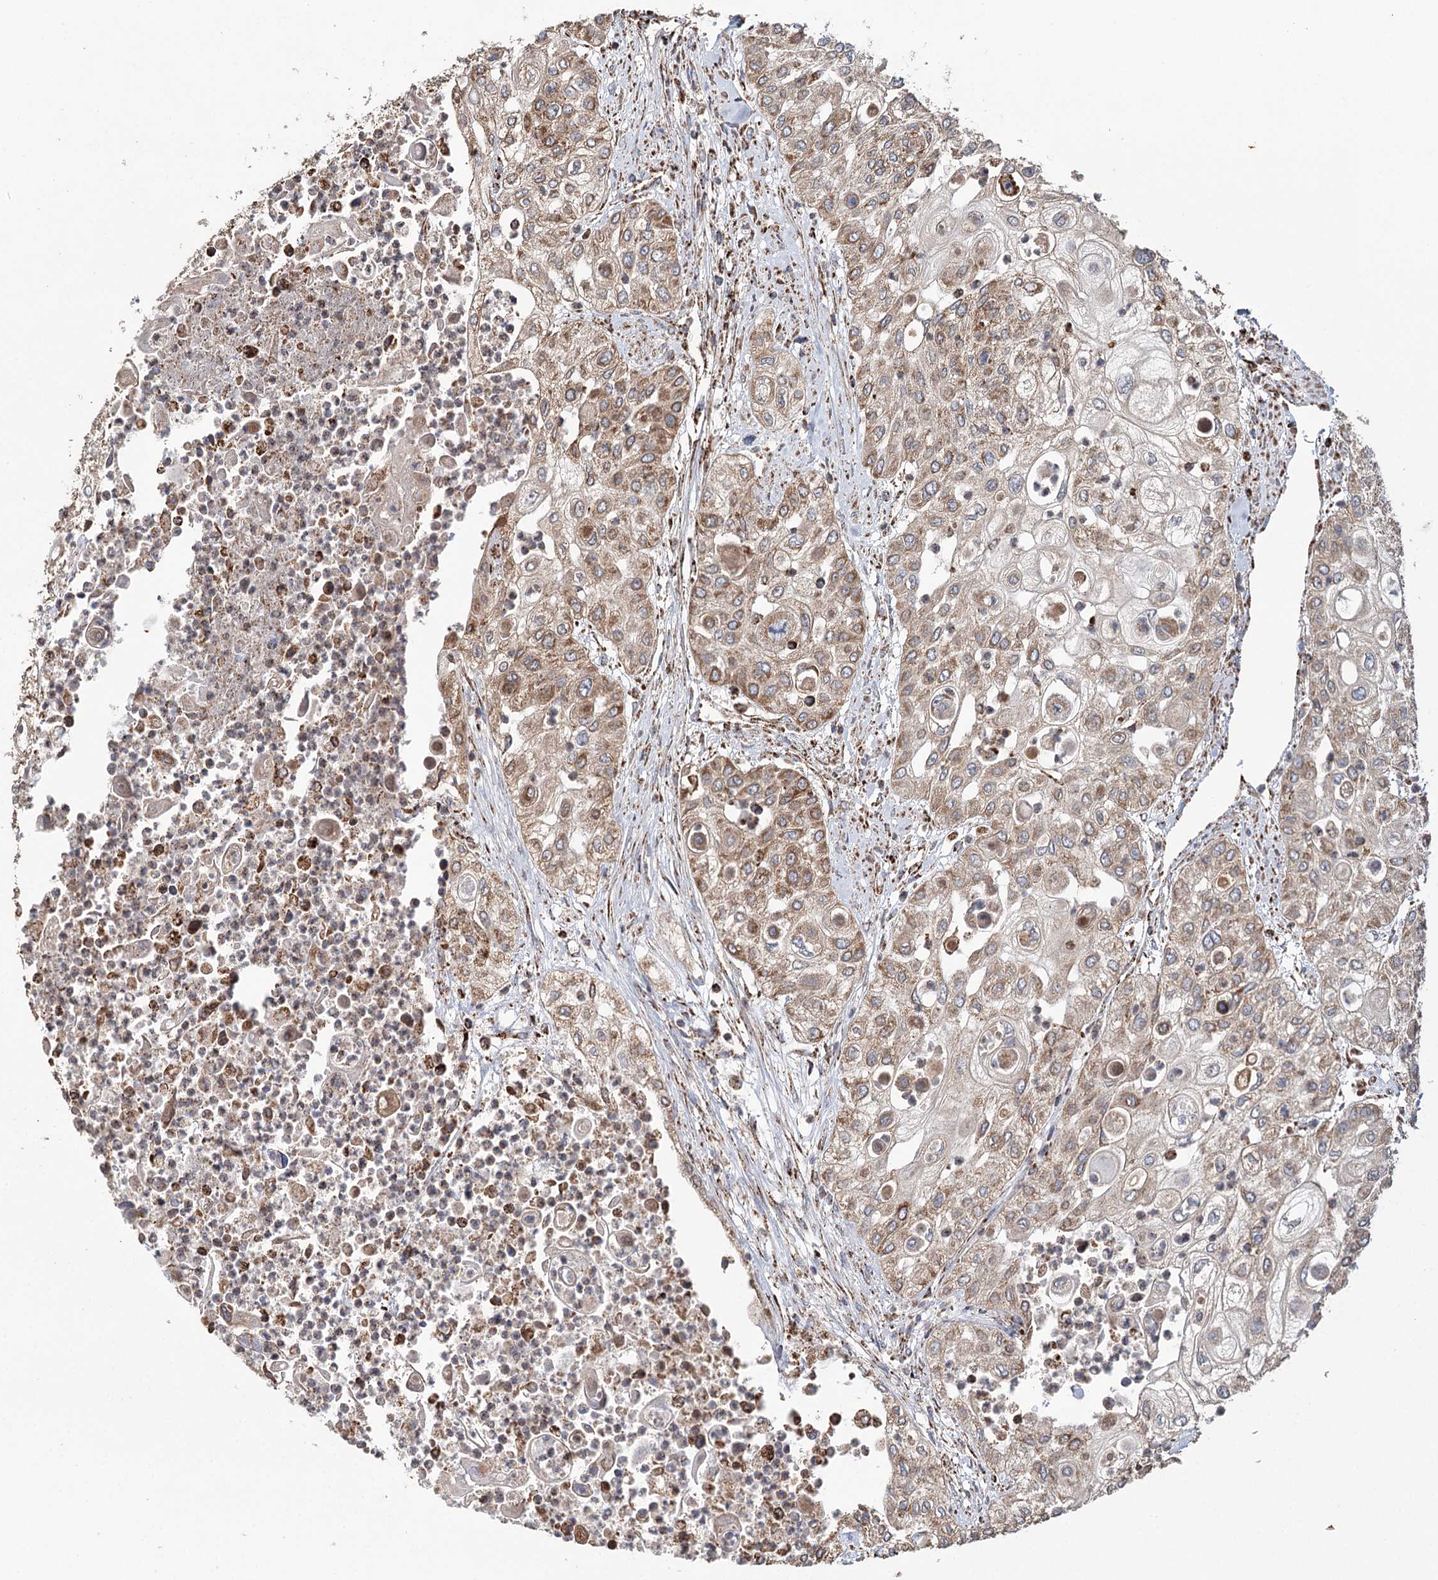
{"staining": {"intensity": "moderate", "quantity": ">75%", "location": "cytoplasmic/membranous"}, "tissue": "urothelial cancer", "cell_type": "Tumor cells", "image_type": "cancer", "snomed": [{"axis": "morphology", "description": "Urothelial carcinoma, High grade"}, {"axis": "topography", "description": "Urinary bladder"}], "caption": "Urothelial carcinoma (high-grade) was stained to show a protein in brown. There is medium levels of moderate cytoplasmic/membranous positivity in approximately >75% of tumor cells.", "gene": "APH1A", "patient": {"sex": "female", "age": 79}}